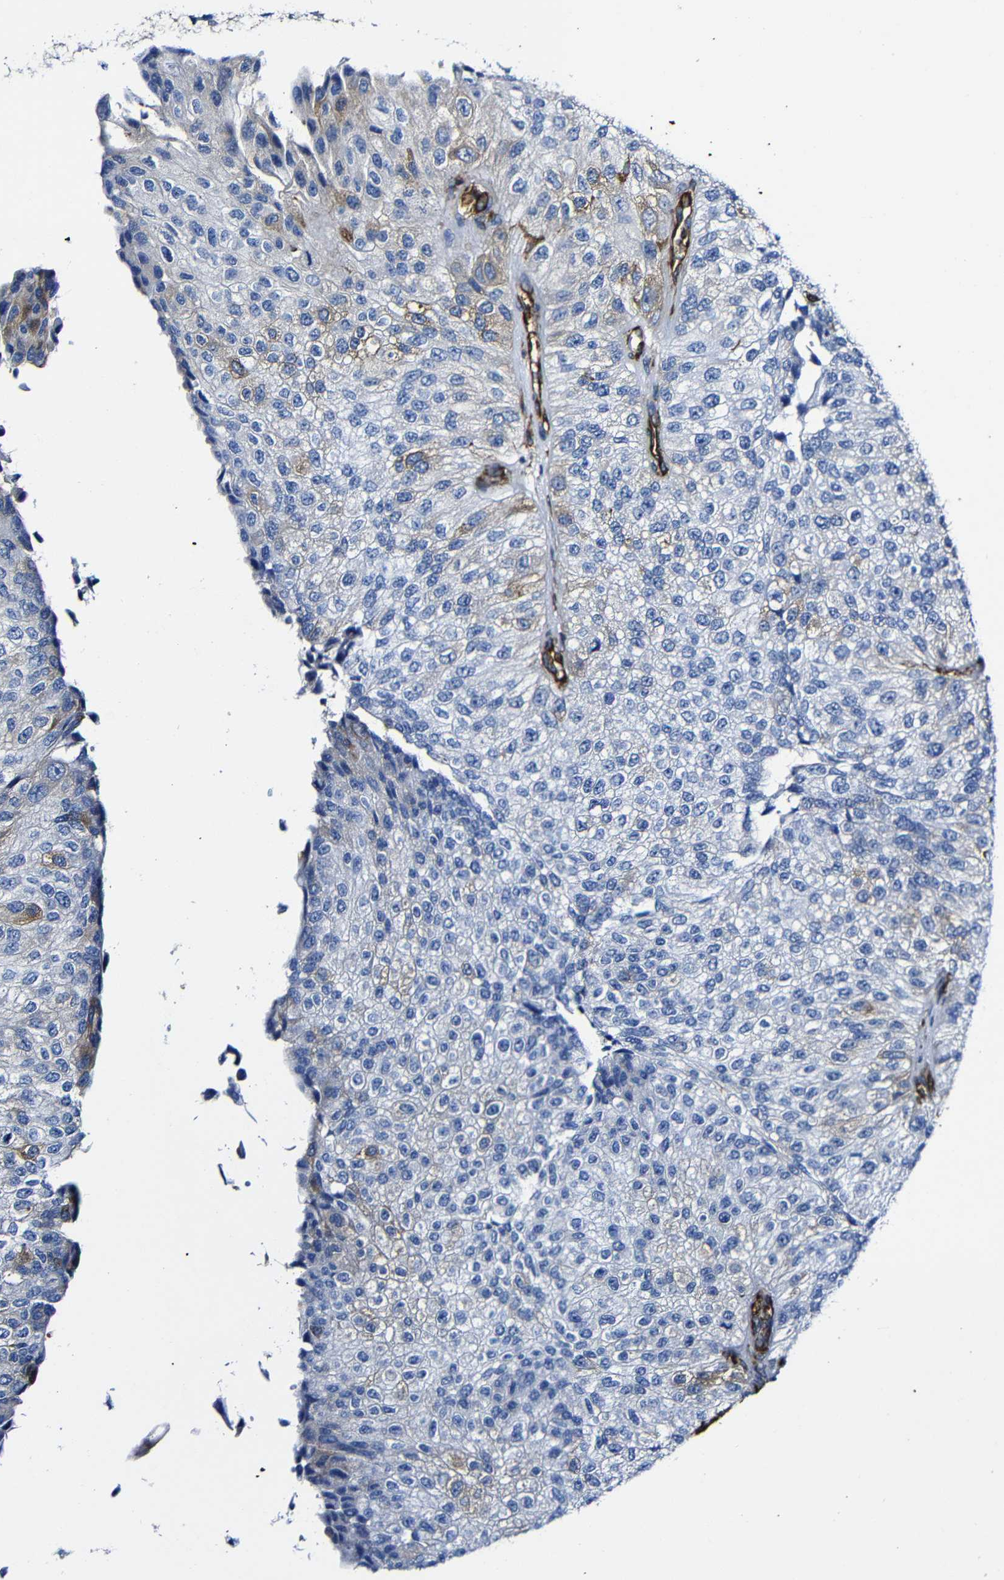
{"staining": {"intensity": "negative", "quantity": "none", "location": "none"}, "tissue": "urothelial cancer", "cell_type": "Tumor cells", "image_type": "cancer", "snomed": [{"axis": "morphology", "description": "Urothelial carcinoma, High grade"}, {"axis": "topography", "description": "Kidney"}, {"axis": "topography", "description": "Urinary bladder"}], "caption": "There is no significant expression in tumor cells of high-grade urothelial carcinoma.", "gene": "MSN", "patient": {"sex": "male", "age": 77}}